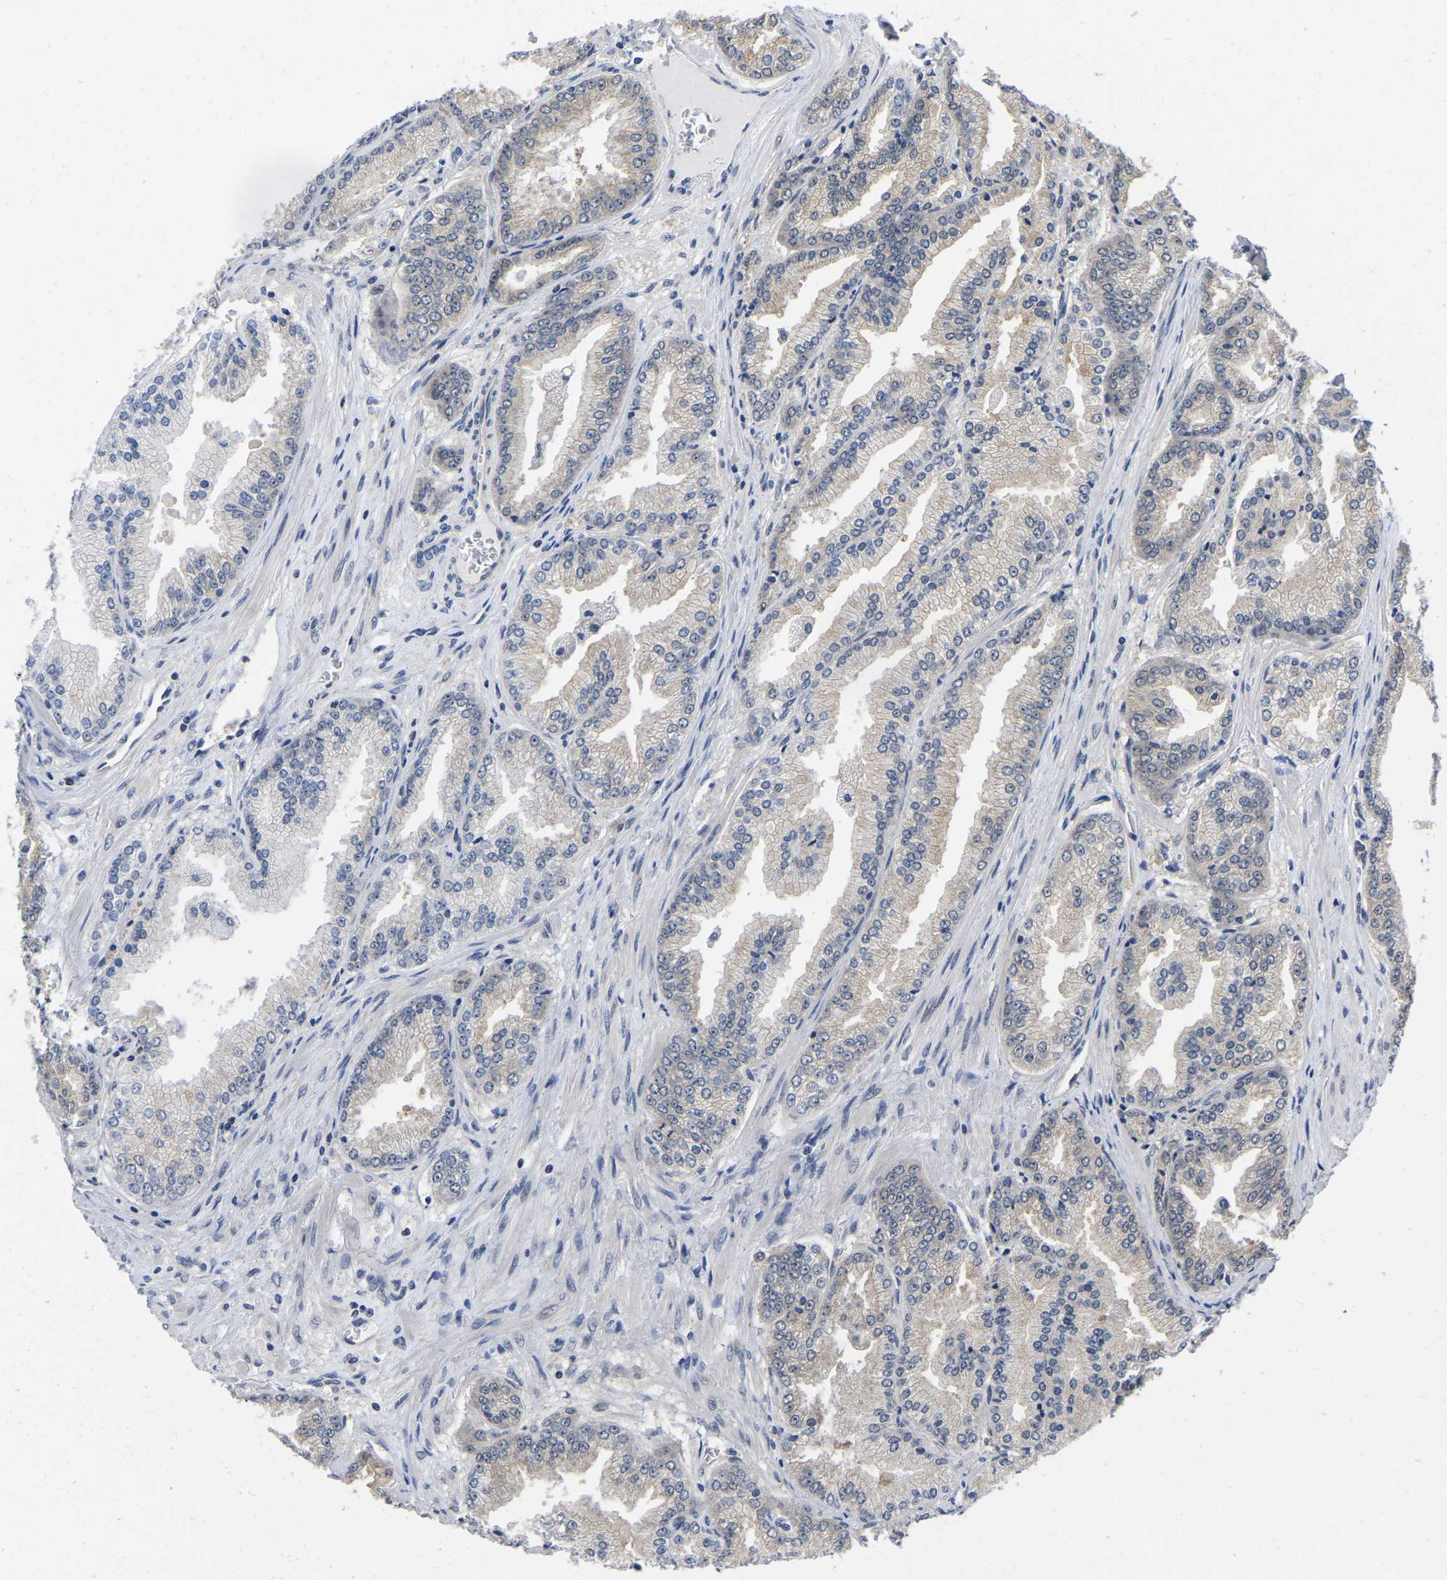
{"staining": {"intensity": "weak", "quantity": "<25%", "location": "cytoplasmic/membranous"}, "tissue": "prostate cancer", "cell_type": "Tumor cells", "image_type": "cancer", "snomed": [{"axis": "morphology", "description": "Adenocarcinoma, High grade"}, {"axis": "topography", "description": "Prostate"}], "caption": "IHC photomicrograph of human high-grade adenocarcinoma (prostate) stained for a protein (brown), which exhibits no positivity in tumor cells.", "gene": "MCOLN2", "patient": {"sex": "male", "age": 61}}